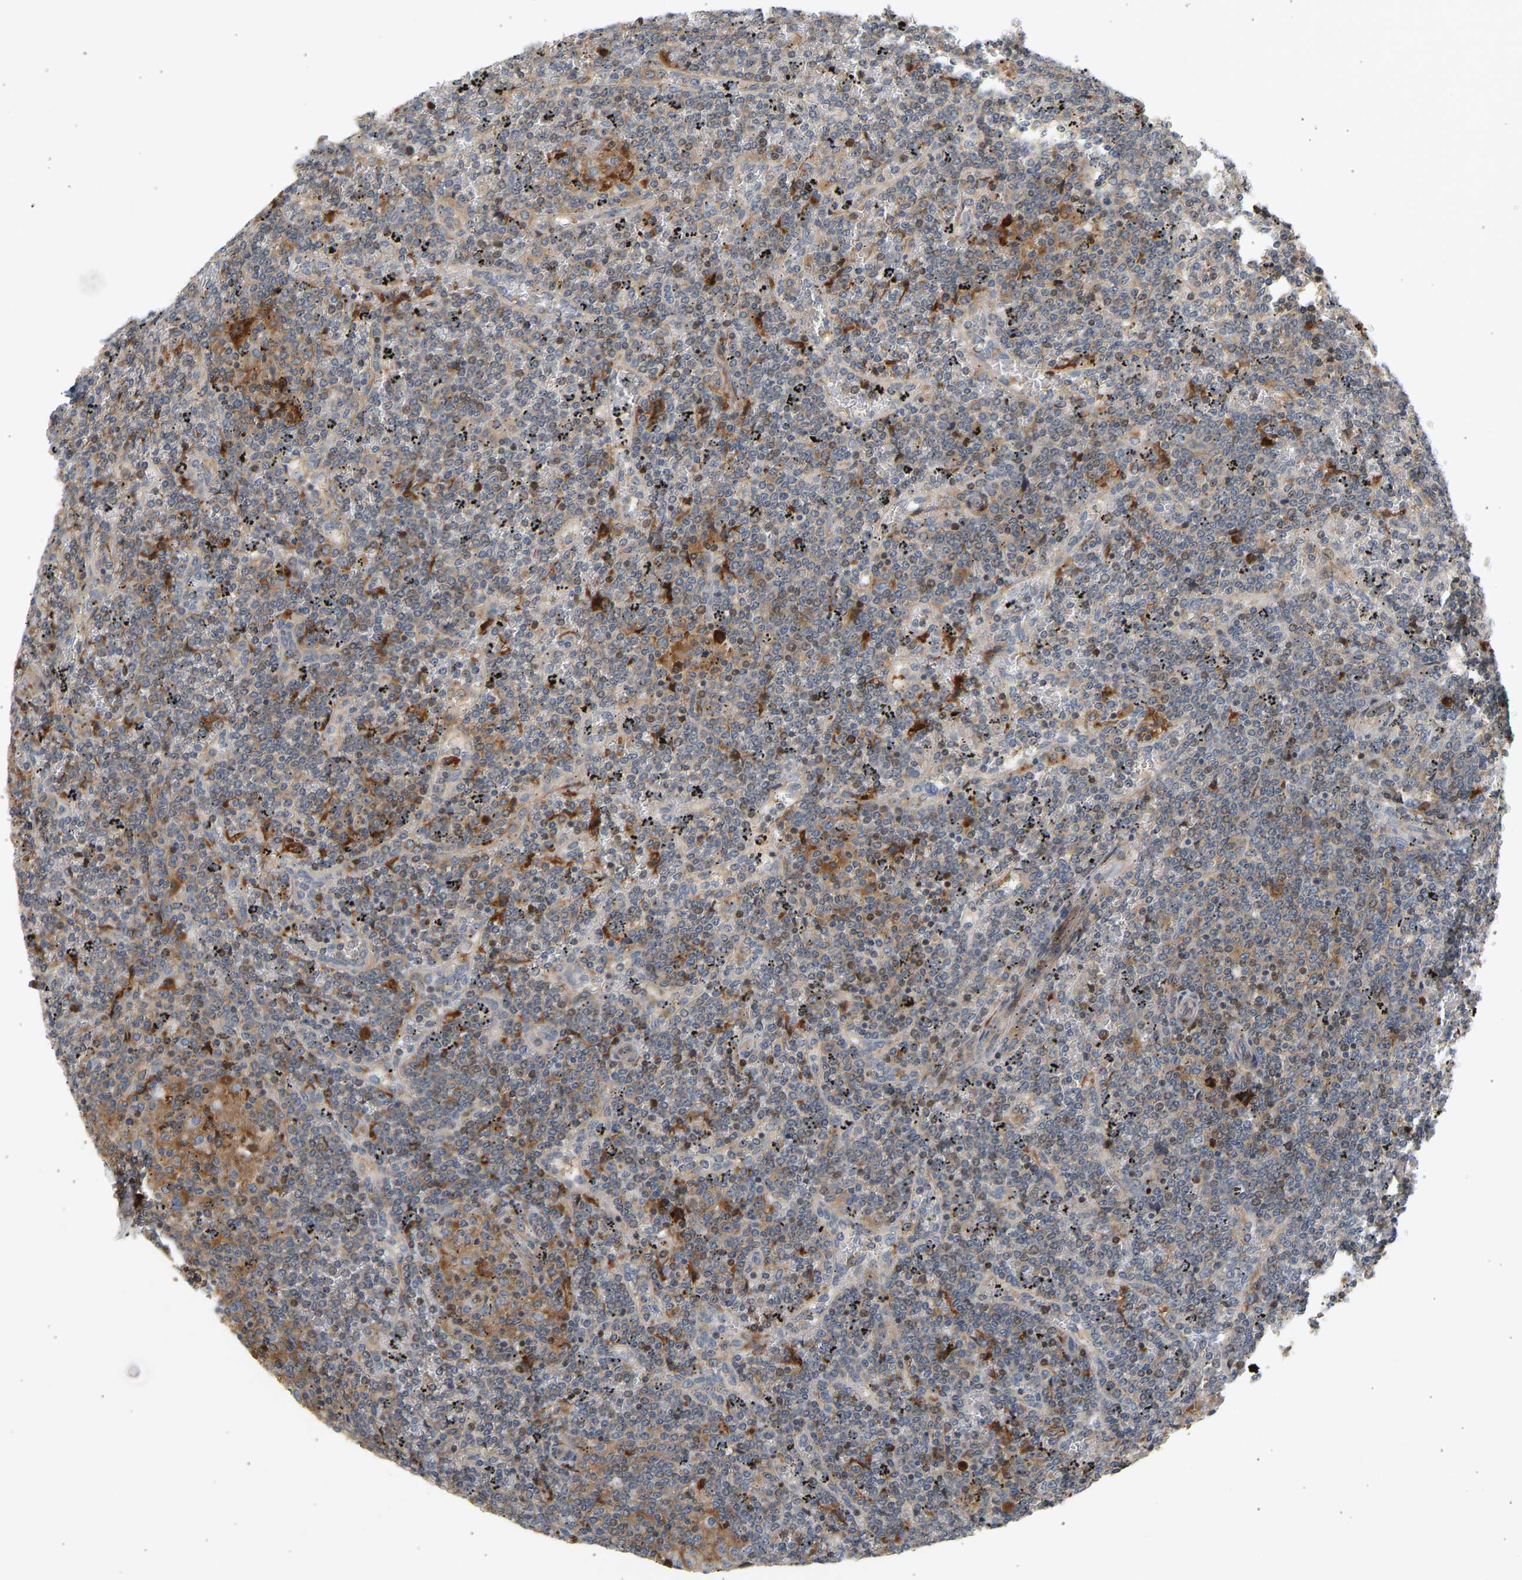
{"staining": {"intensity": "moderate", "quantity": ">75%", "location": "cytoplasmic/membranous,nuclear"}, "tissue": "lymphoma", "cell_type": "Tumor cells", "image_type": "cancer", "snomed": [{"axis": "morphology", "description": "Malignant lymphoma, non-Hodgkin's type, Low grade"}, {"axis": "topography", "description": "Spleen"}], "caption": "Brown immunohistochemical staining in low-grade malignant lymphoma, non-Hodgkin's type reveals moderate cytoplasmic/membranous and nuclear expression in approximately >75% of tumor cells. Using DAB (brown) and hematoxylin (blue) stains, captured at high magnification using brightfield microscopy.", "gene": "RPS14", "patient": {"sex": "female", "age": 19}}